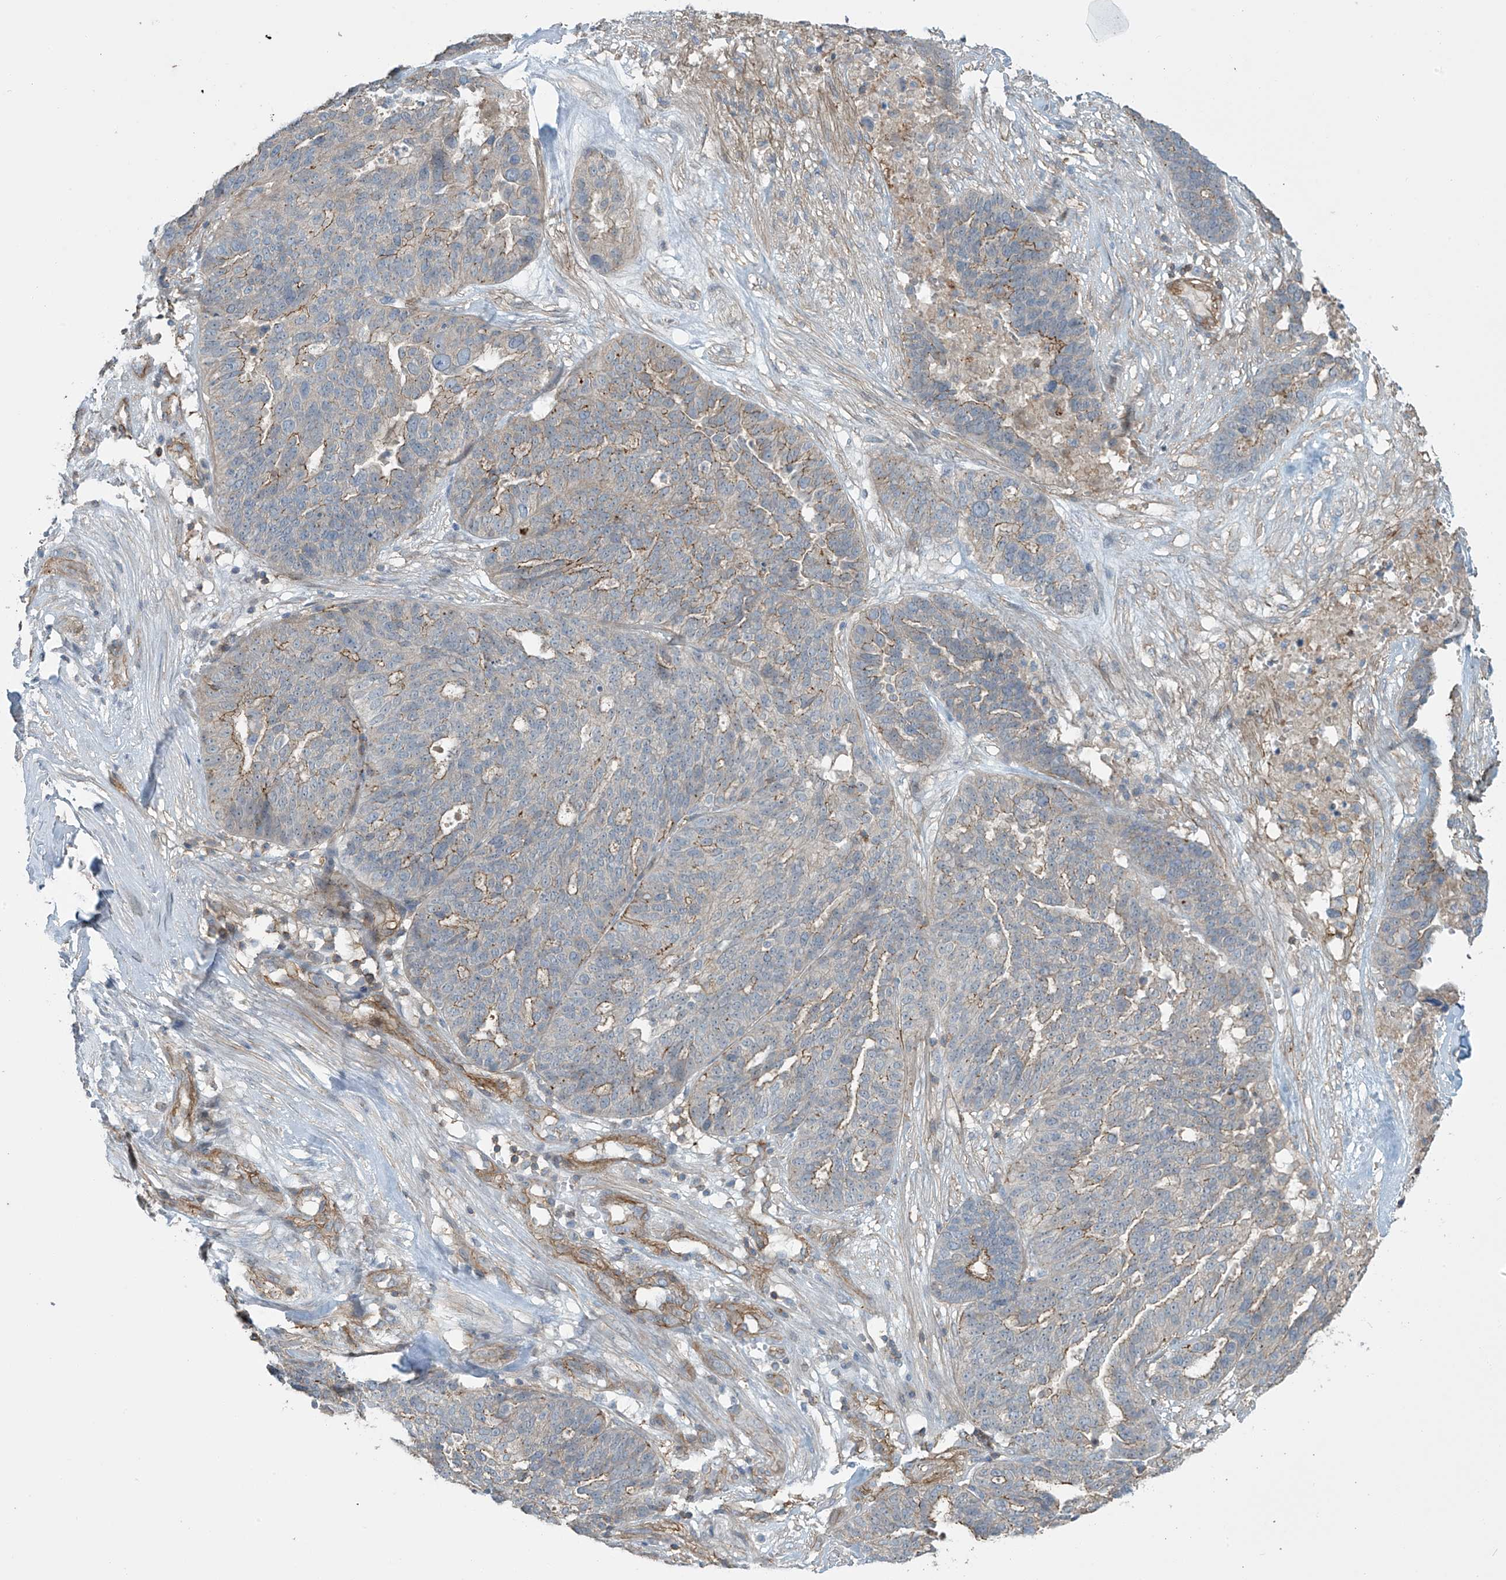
{"staining": {"intensity": "weak", "quantity": ">75%", "location": "cytoplasmic/membranous"}, "tissue": "ovarian cancer", "cell_type": "Tumor cells", "image_type": "cancer", "snomed": [{"axis": "morphology", "description": "Cystadenocarcinoma, serous, NOS"}, {"axis": "topography", "description": "Ovary"}], "caption": "A high-resolution histopathology image shows immunohistochemistry staining of ovarian serous cystadenocarcinoma, which shows weak cytoplasmic/membranous positivity in about >75% of tumor cells.", "gene": "SLC9A2", "patient": {"sex": "female", "age": 59}}